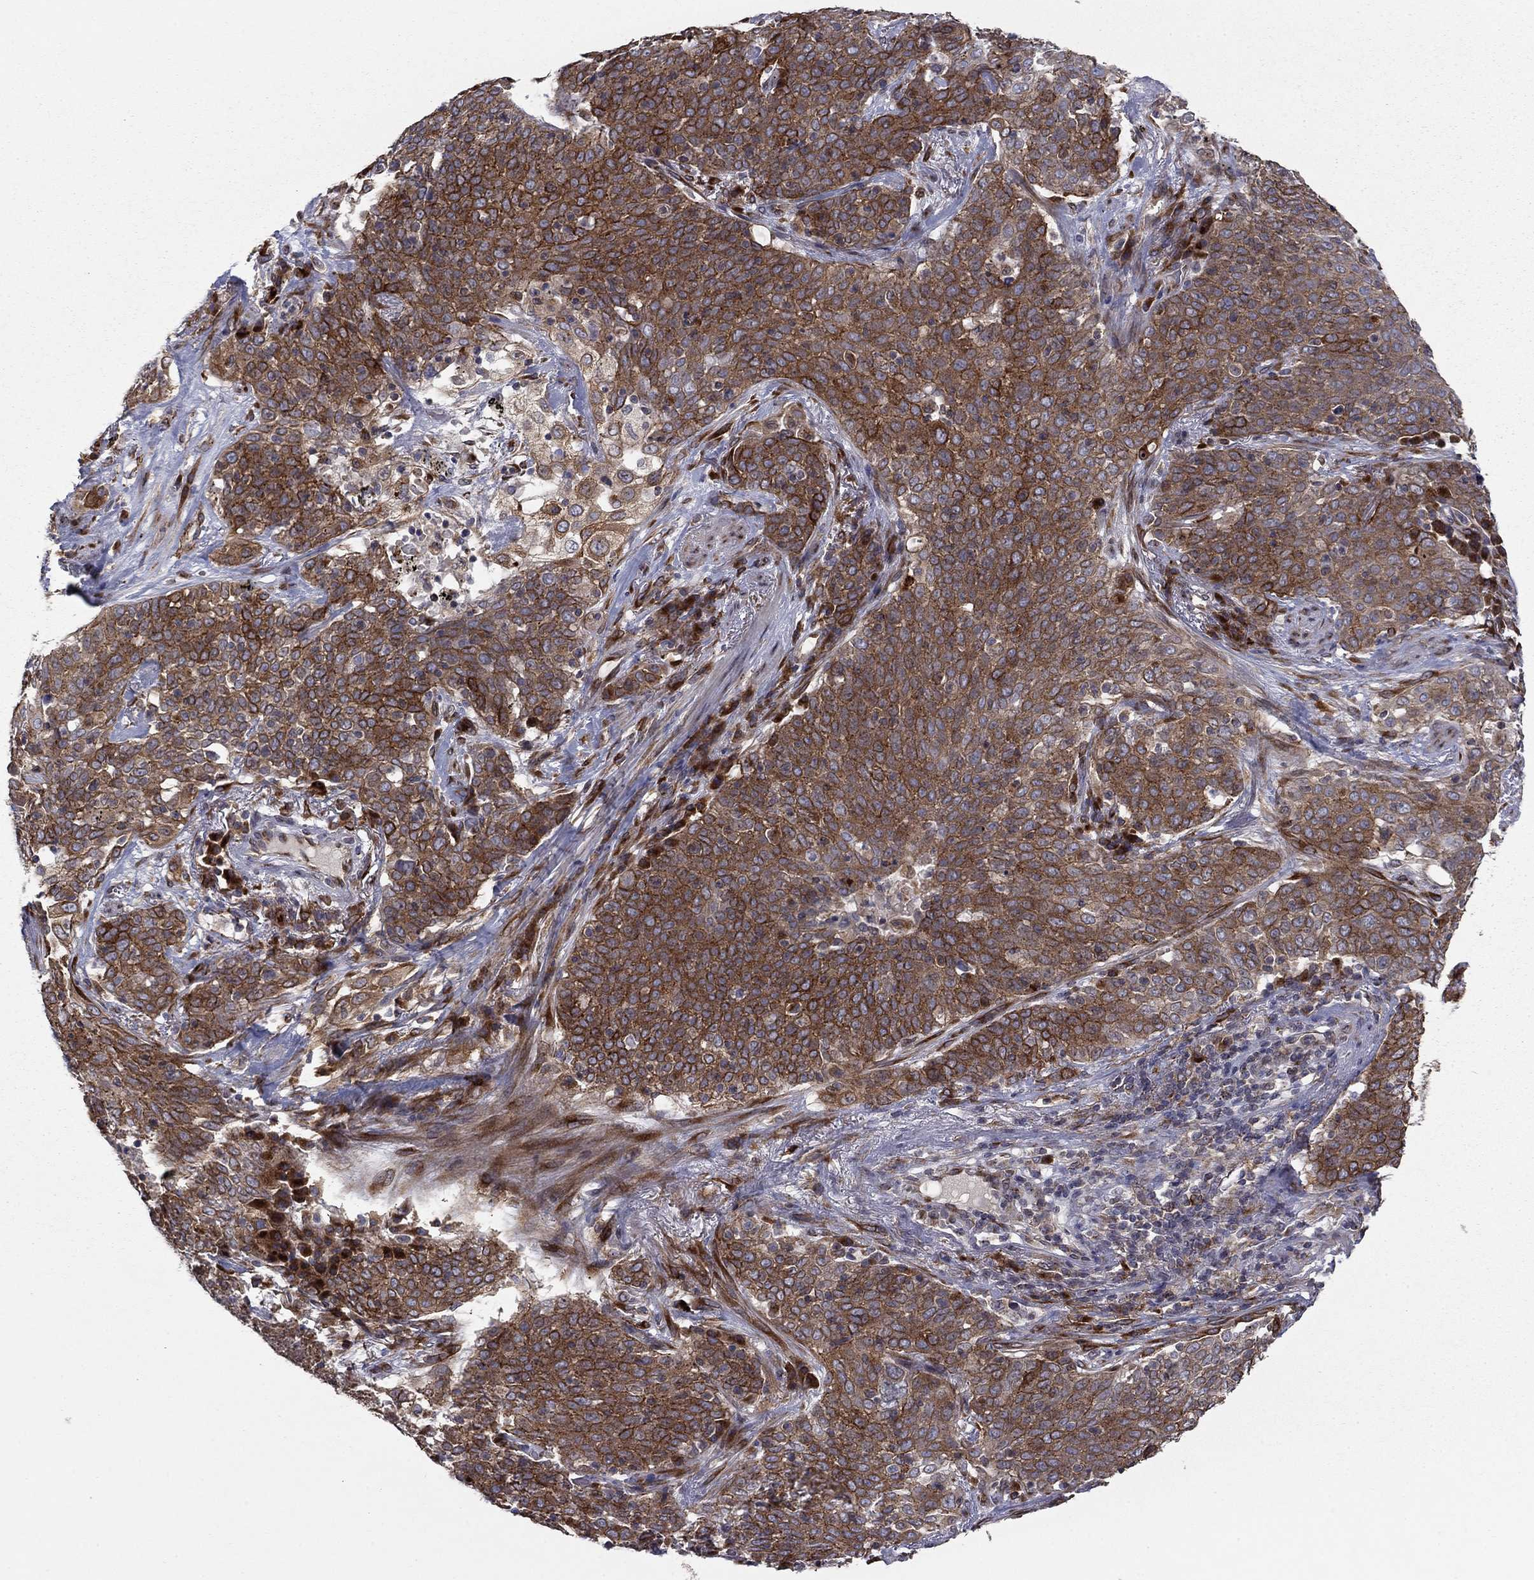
{"staining": {"intensity": "strong", "quantity": "25%-75%", "location": "cytoplasmic/membranous"}, "tissue": "lung cancer", "cell_type": "Tumor cells", "image_type": "cancer", "snomed": [{"axis": "morphology", "description": "Squamous cell carcinoma, NOS"}, {"axis": "topography", "description": "Lung"}], "caption": "Lung squamous cell carcinoma stained with a protein marker exhibits strong staining in tumor cells.", "gene": "YIF1A", "patient": {"sex": "male", "age": 82}}